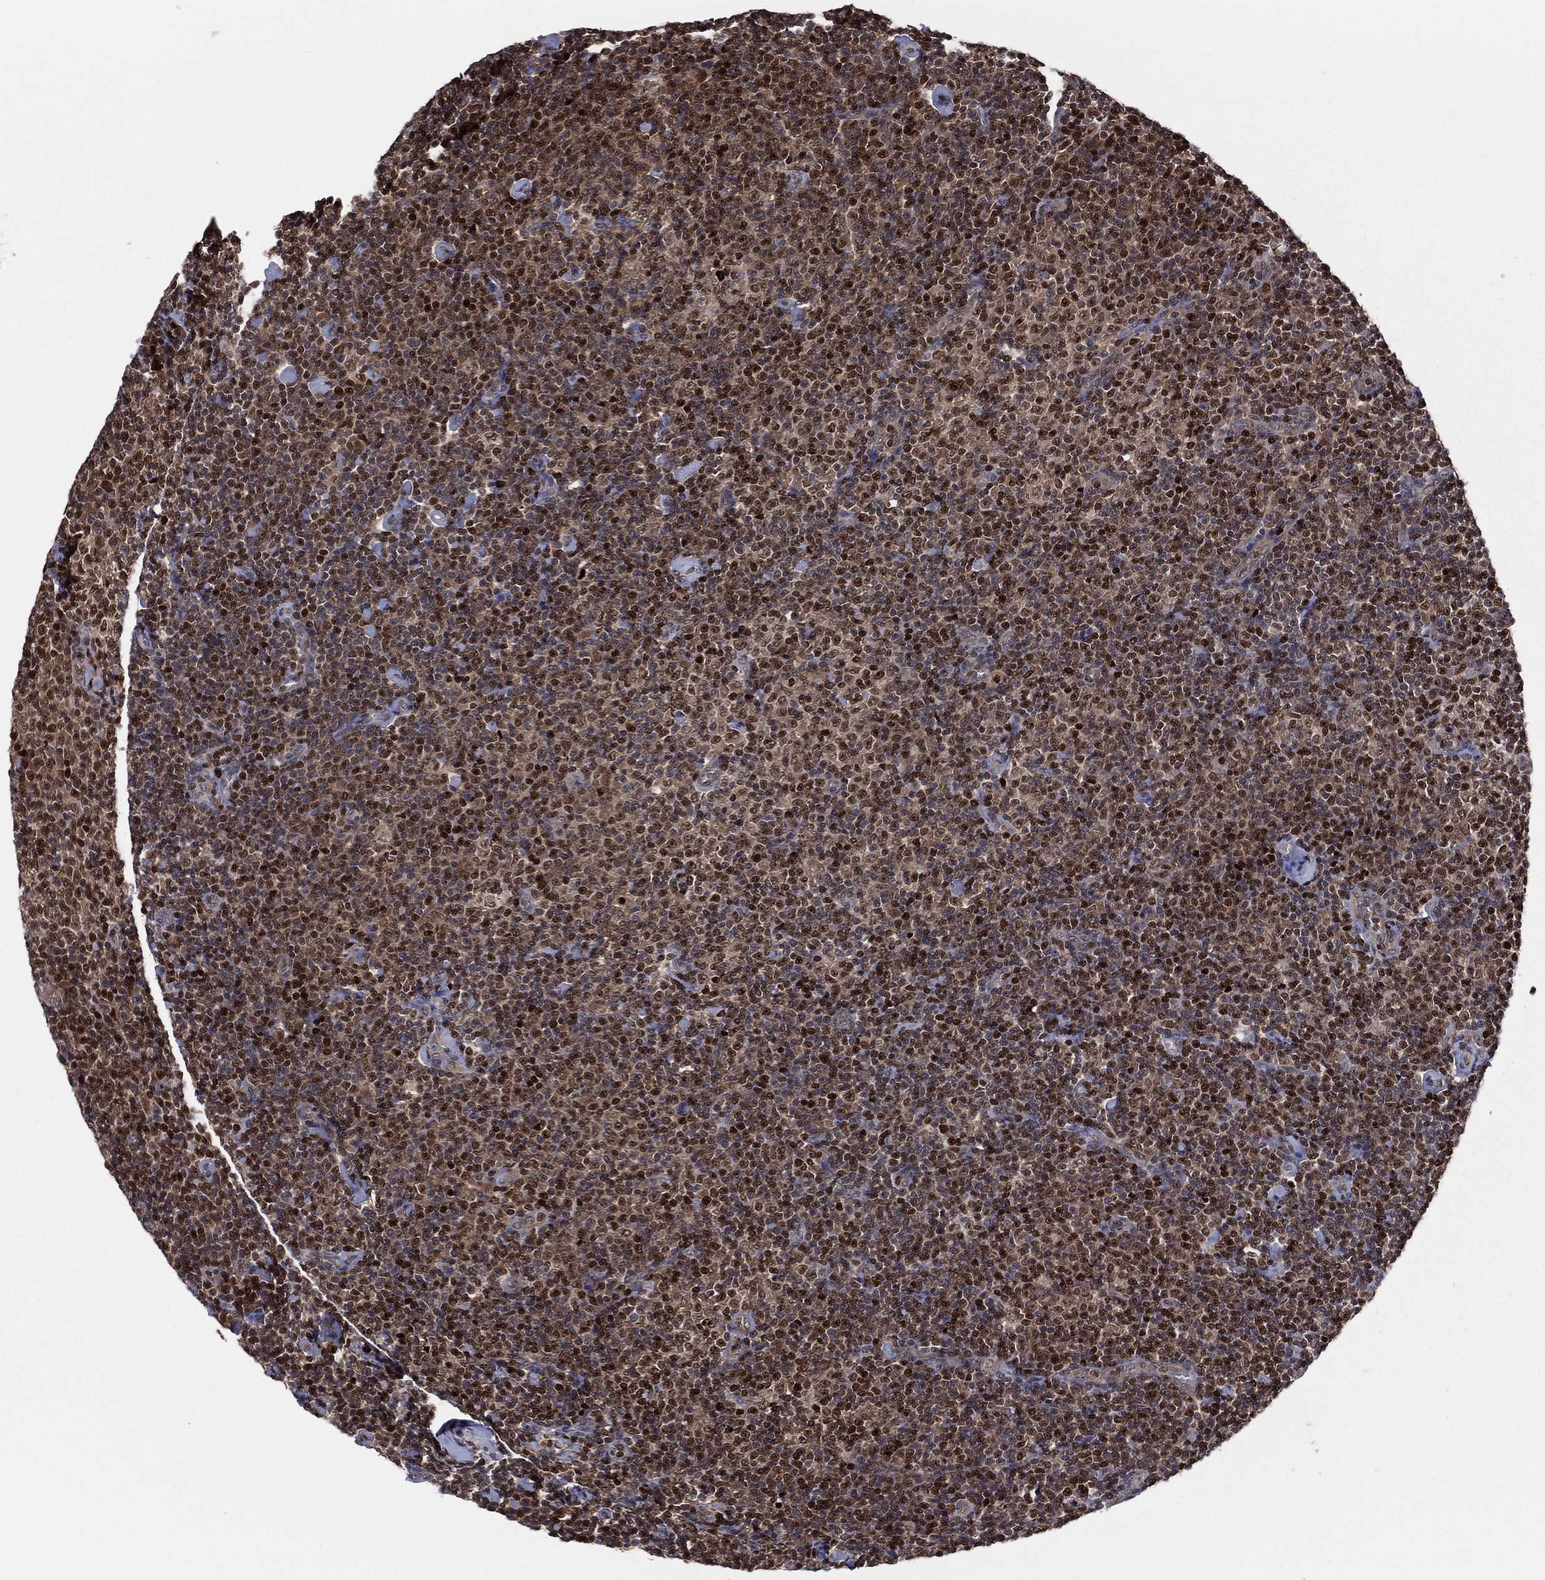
{"staining": {"intensity": "strong", "quantity": "25%-75%", "location": "cytoplasmic/membranous,nuclear"}, "tissue": "lymphoma", "cell_type": "Tumor cells", "image_type": "cancer", "snomed": [{"axis": "morphology", "description": "Malignant lymphoma, non-Hodgkin's type, Low grade"}, {"axis": "topography", "description": "Lymph node"}], "caption": "Brown immunohistochemical staining in lymphoma reveals strong cytoplasmic/membranous and nuclear expression in about 25%-75% of tumor cells.", "gene": "PSMA1", "patient": {"sex": "male", "age": 81}}